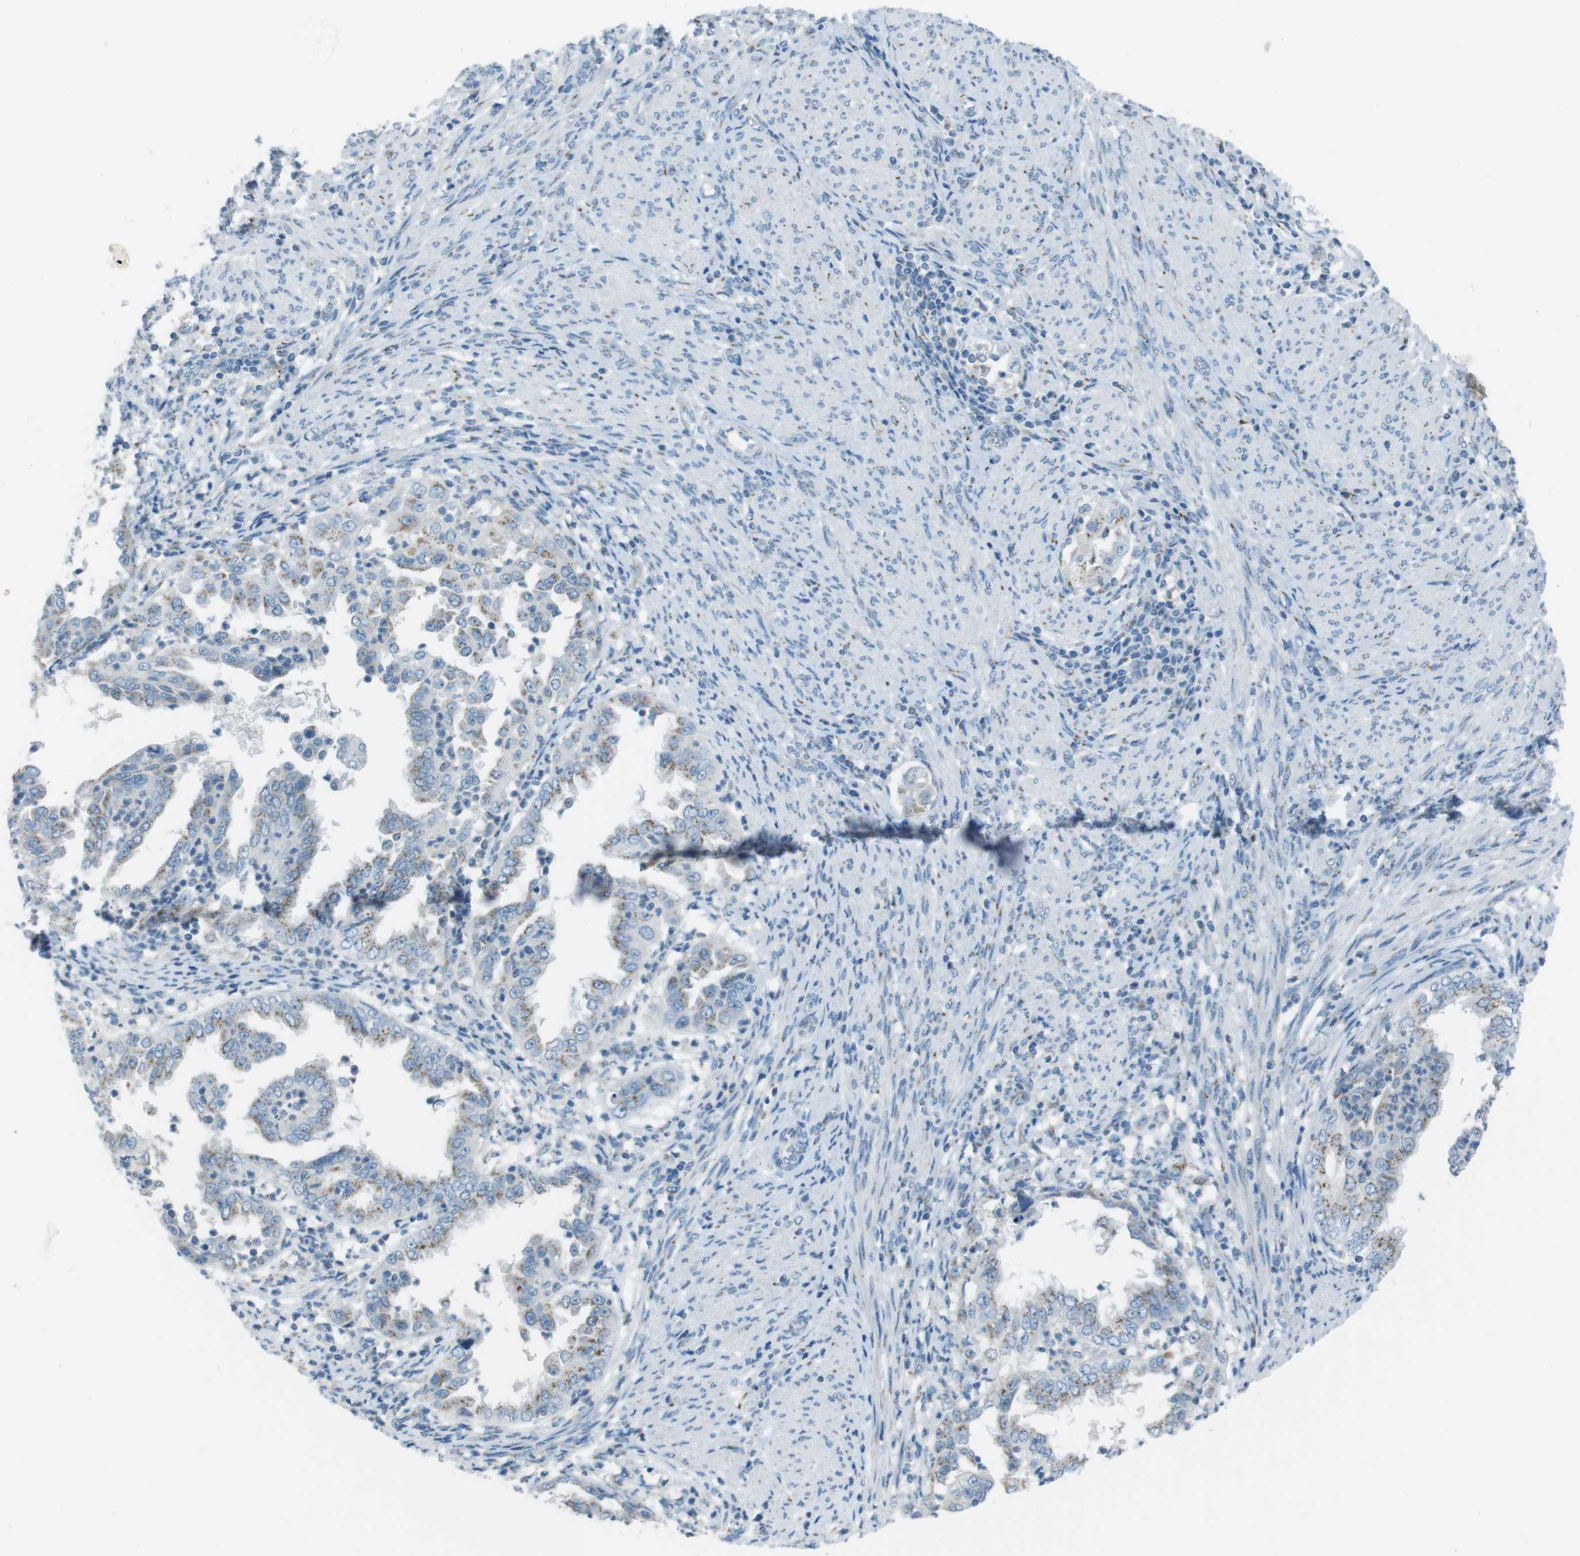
{"staining": {"intensity": "moderate", "quantity": "25%-75%", "location": "cytoplasmic/membranous"}, "tissue": "endometrial cancer", "cell_type": "Tumor cells", "image_type": "cancer", "snomed": [{"axis": "morphology", "description": "Adenocarcinoma, NOS"}, {"axis": "topography", "description": "Endometrium"}], "caption": "This micrograph displays immunohistochemistry staining of endometrial cancer, with medium moderate cytoplasmic/membranous staining in about 25%-75% of tumor cells.", "gene": "TXNDC15", "patient": {"sex": "female", "age": 85}}